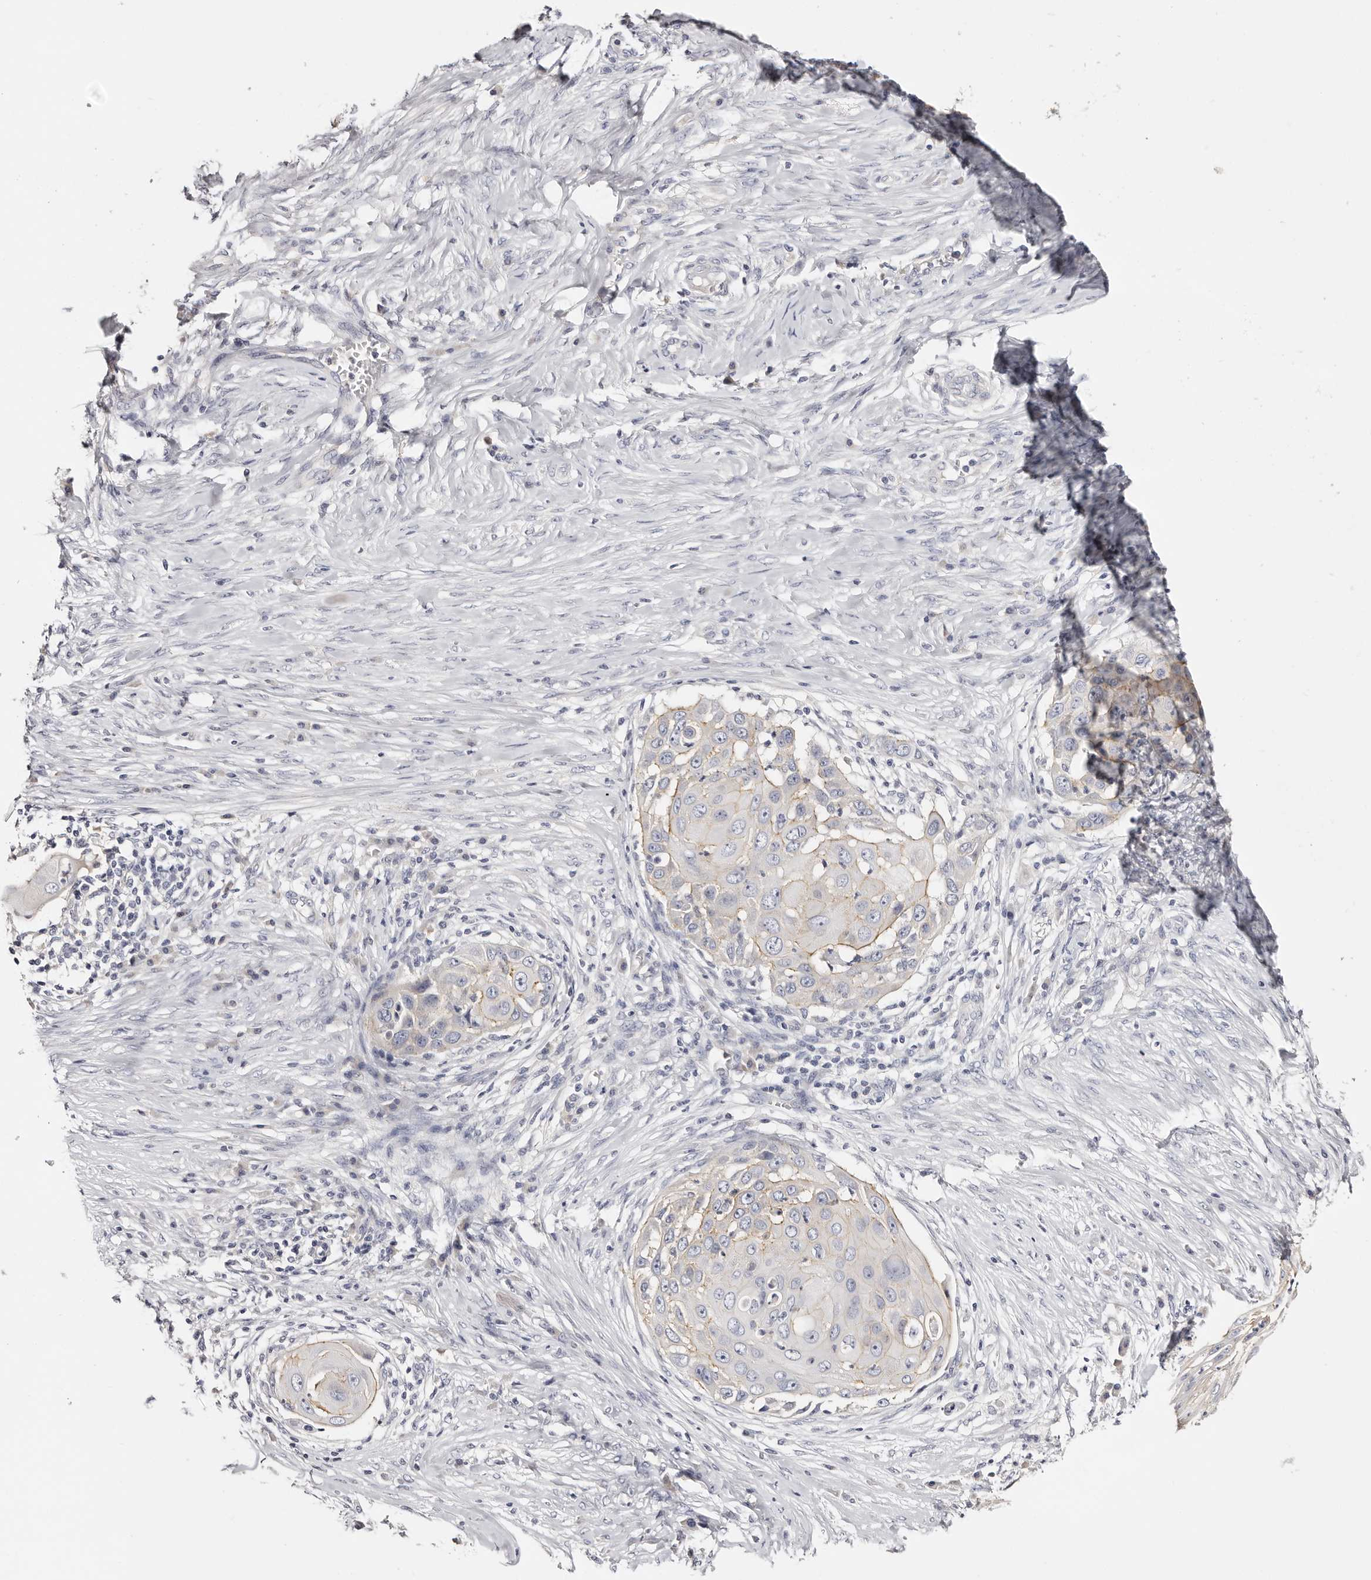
{"staining": {"intensity": "weak", "quantity": "25%-75%", "location": "cytoplasmic/membranous"}, "tissue": "skin cancer", "cell_type": "Tumor cells", "image_type": "cancer", "snomed": [{"axis": "morphology", "description": "Squamous cell carcinoma, NOS"}, {"axis": "topography", "description": "Skin"}], "caption": "Protein positivity by immunohistochemistry (IHC) shows weak cytoplasmic/membranous expression in approximately 25%-75% of tumor cells in squamous cell carcinoma (skin). (brown staining indicates protein expression, while blue staining denotes nuclei).", "gene": "ROM1", "patient": {"sex": "female", "age": 44}}